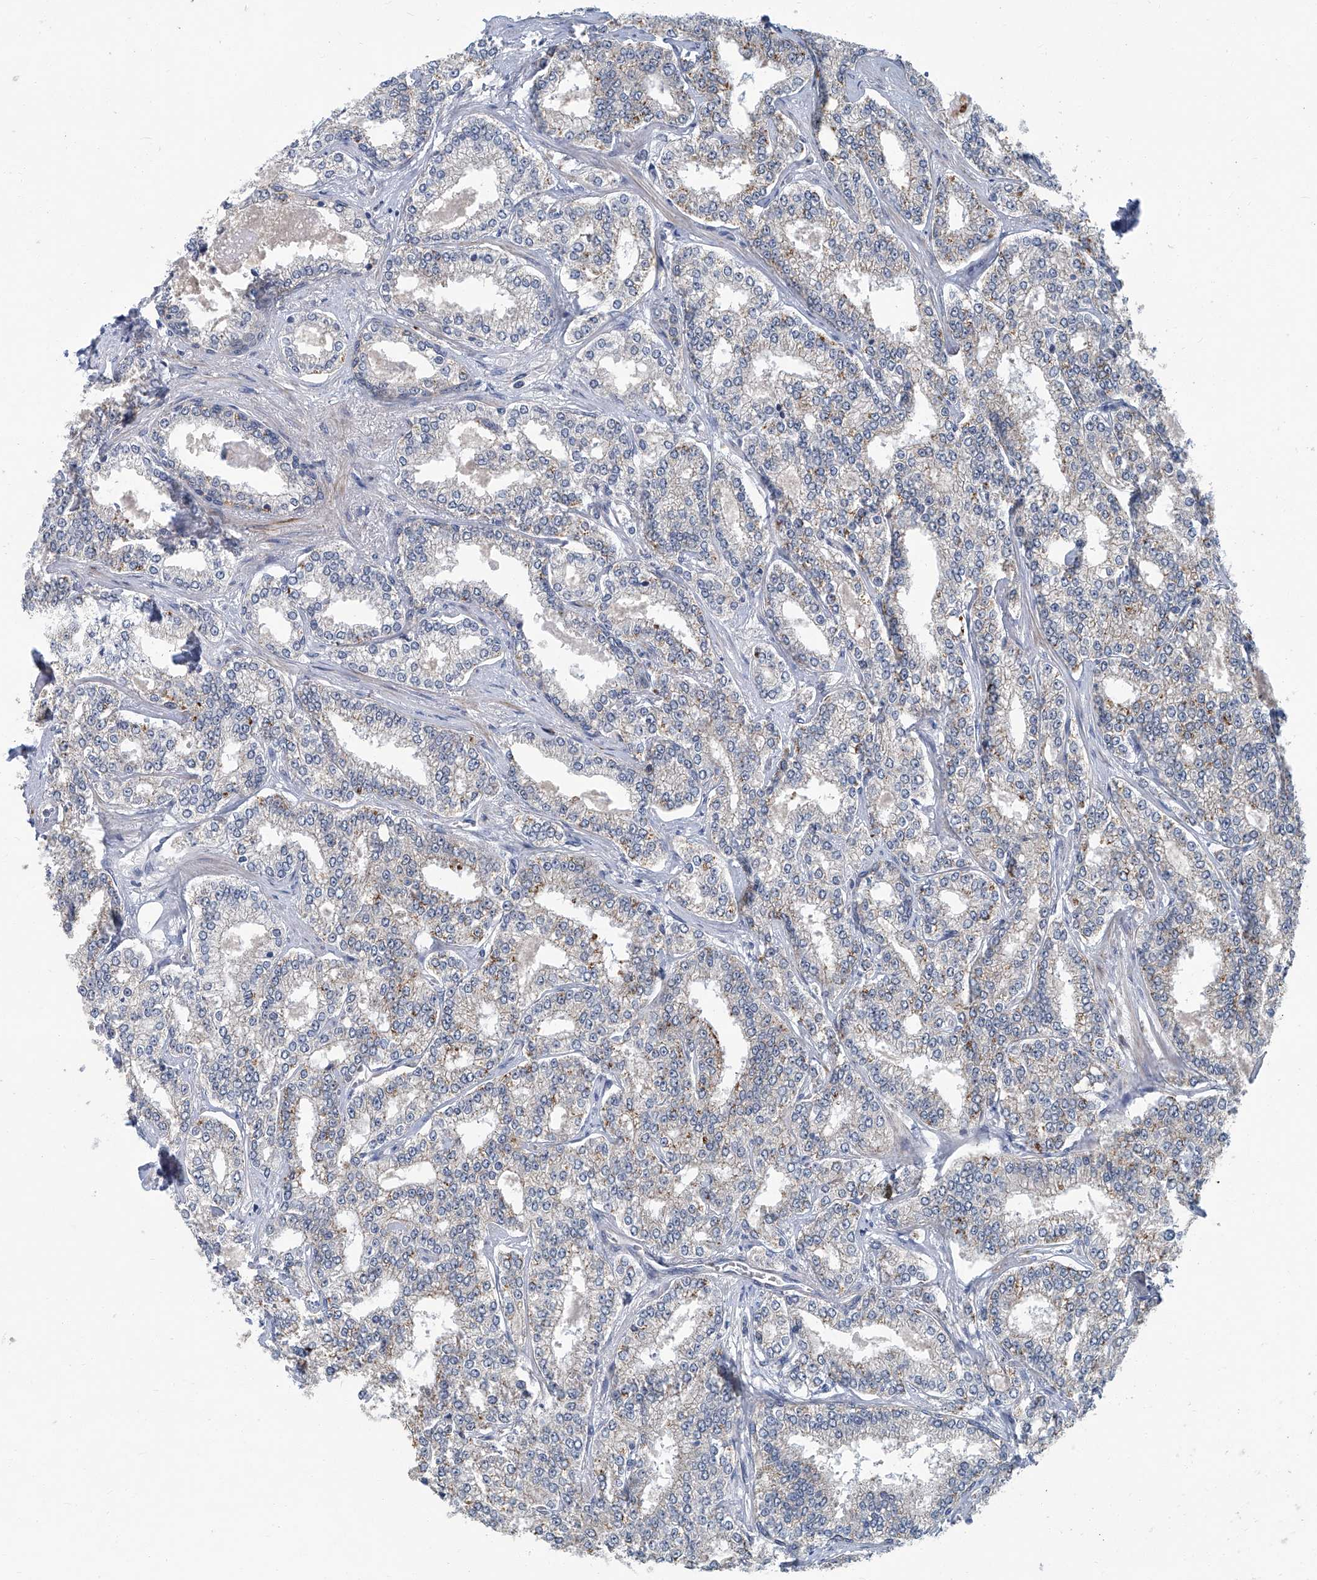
{"staining": {"intensity": "weak", "quantity": "25%-75%", "location": "cytoplasmic/membranous"}, "tissue": "prostate cancer", "cell_type": "Tumor cells", "image_type": "cancer", "snomed": [{"axis": "morphology", "description": "Normal tissue, NOS"}, {"axis": "morphology", "description": "Adenocarcinoma, High grade"}, {"axis": "topography", "description": "Prostate"}], "caption": "A low amount of weak cytoplasmic/membranous positivity is seen in about 25%-75% of tumor cells in prostate high-grade adenocarcinoma tissue. Immunohistochemistry stains the protein in brown and the nuclei are stained blue.", "gene": "AKNAD1", "patient": {"sex": "male", "age": 83}}